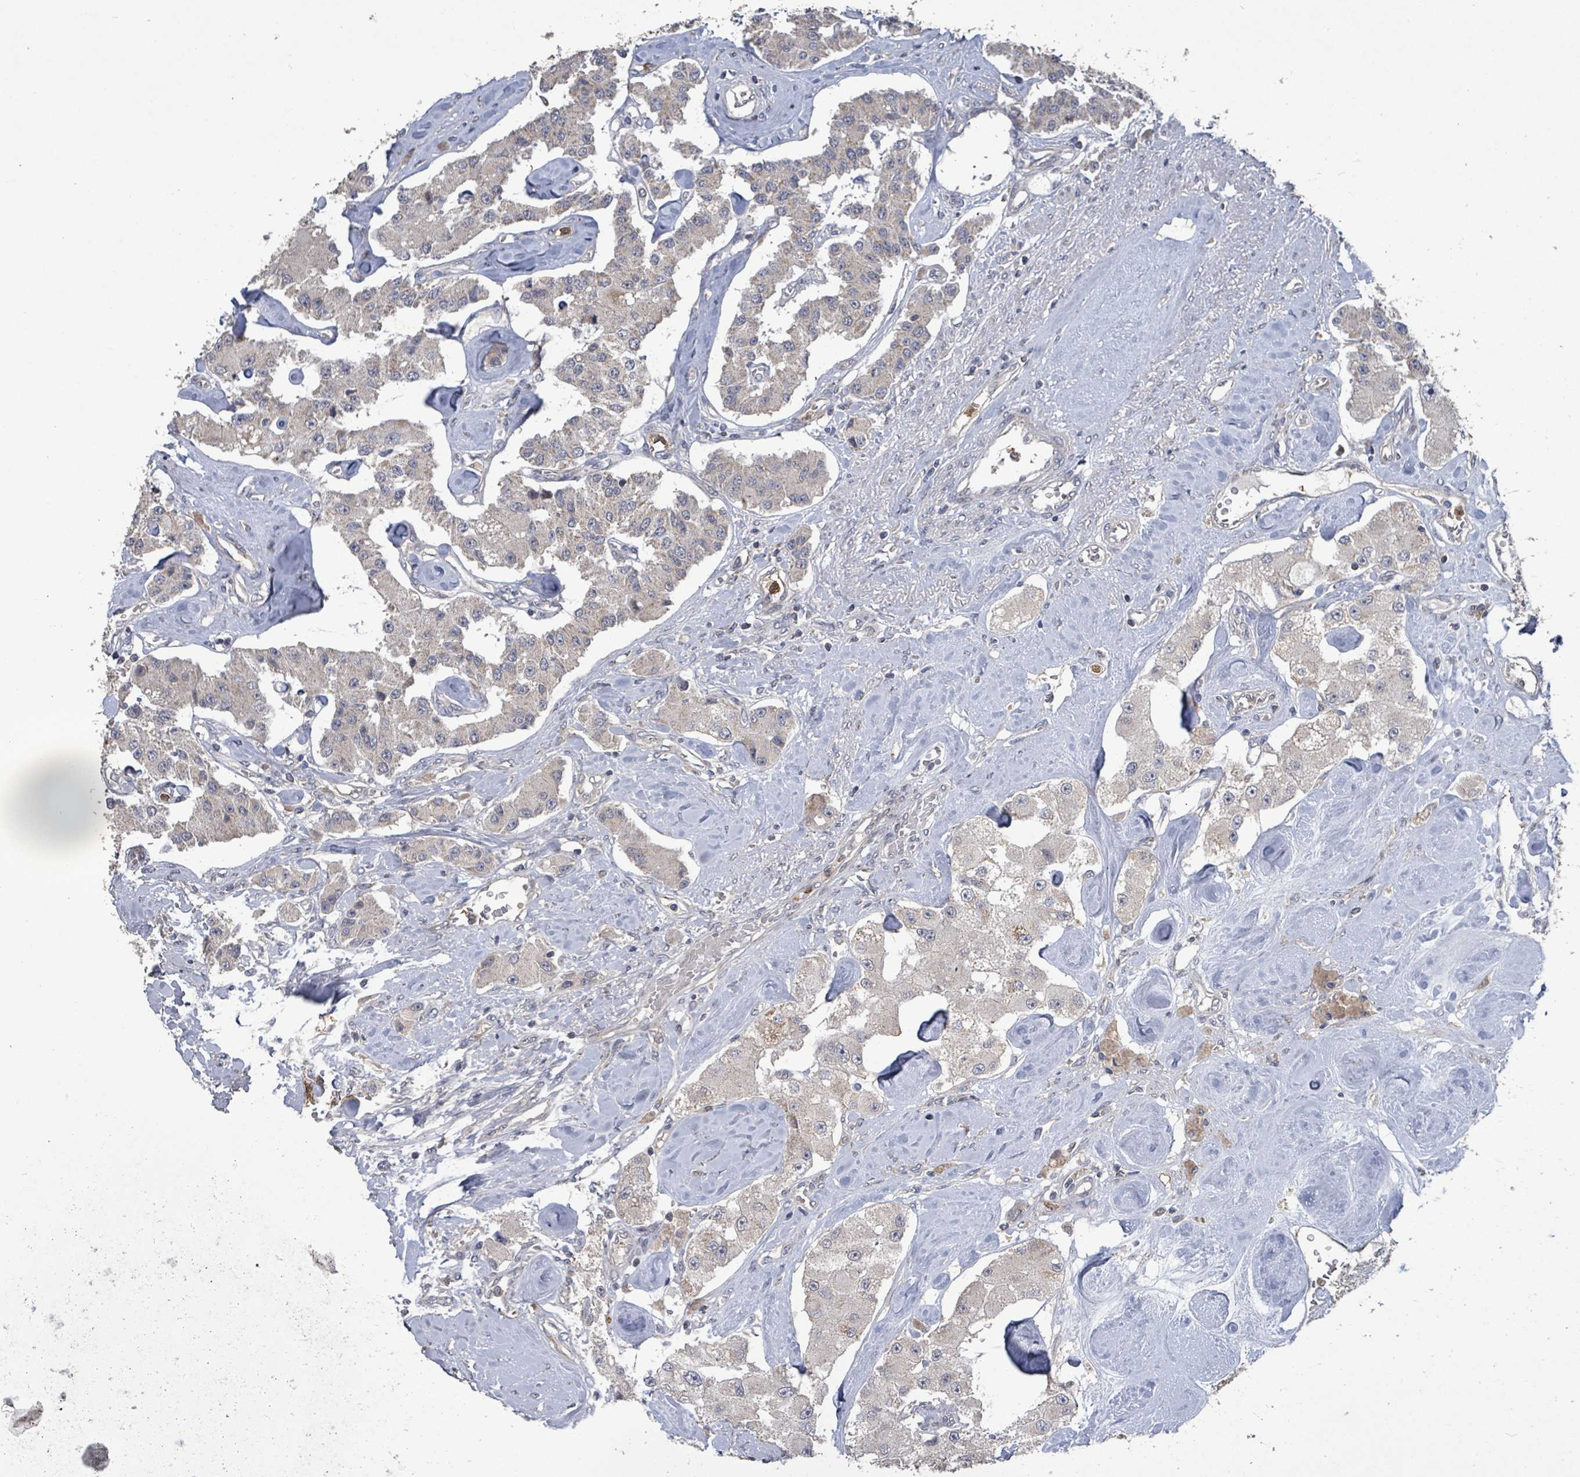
{"staining": {"intensity": "weak", "quantity": "<25%", "location": "cytoplasmic/membranous"}, "tissue": "carcinoid", "cell_type": "Tumor cells", "image_type": "cancer", "snomed": [{"axis": "morphology", "description": "Carcinoid, malignant, NOS"}, {"axis": "topography", "description": "Pancreas"}], "caption": "Image shows no significant protein expression in tumor cells of malignant carcinoid. (DAB IHC with hematoxylin counter stain).", "gene": "COQ6", "patient": {"sex": "male", "age": 41}}